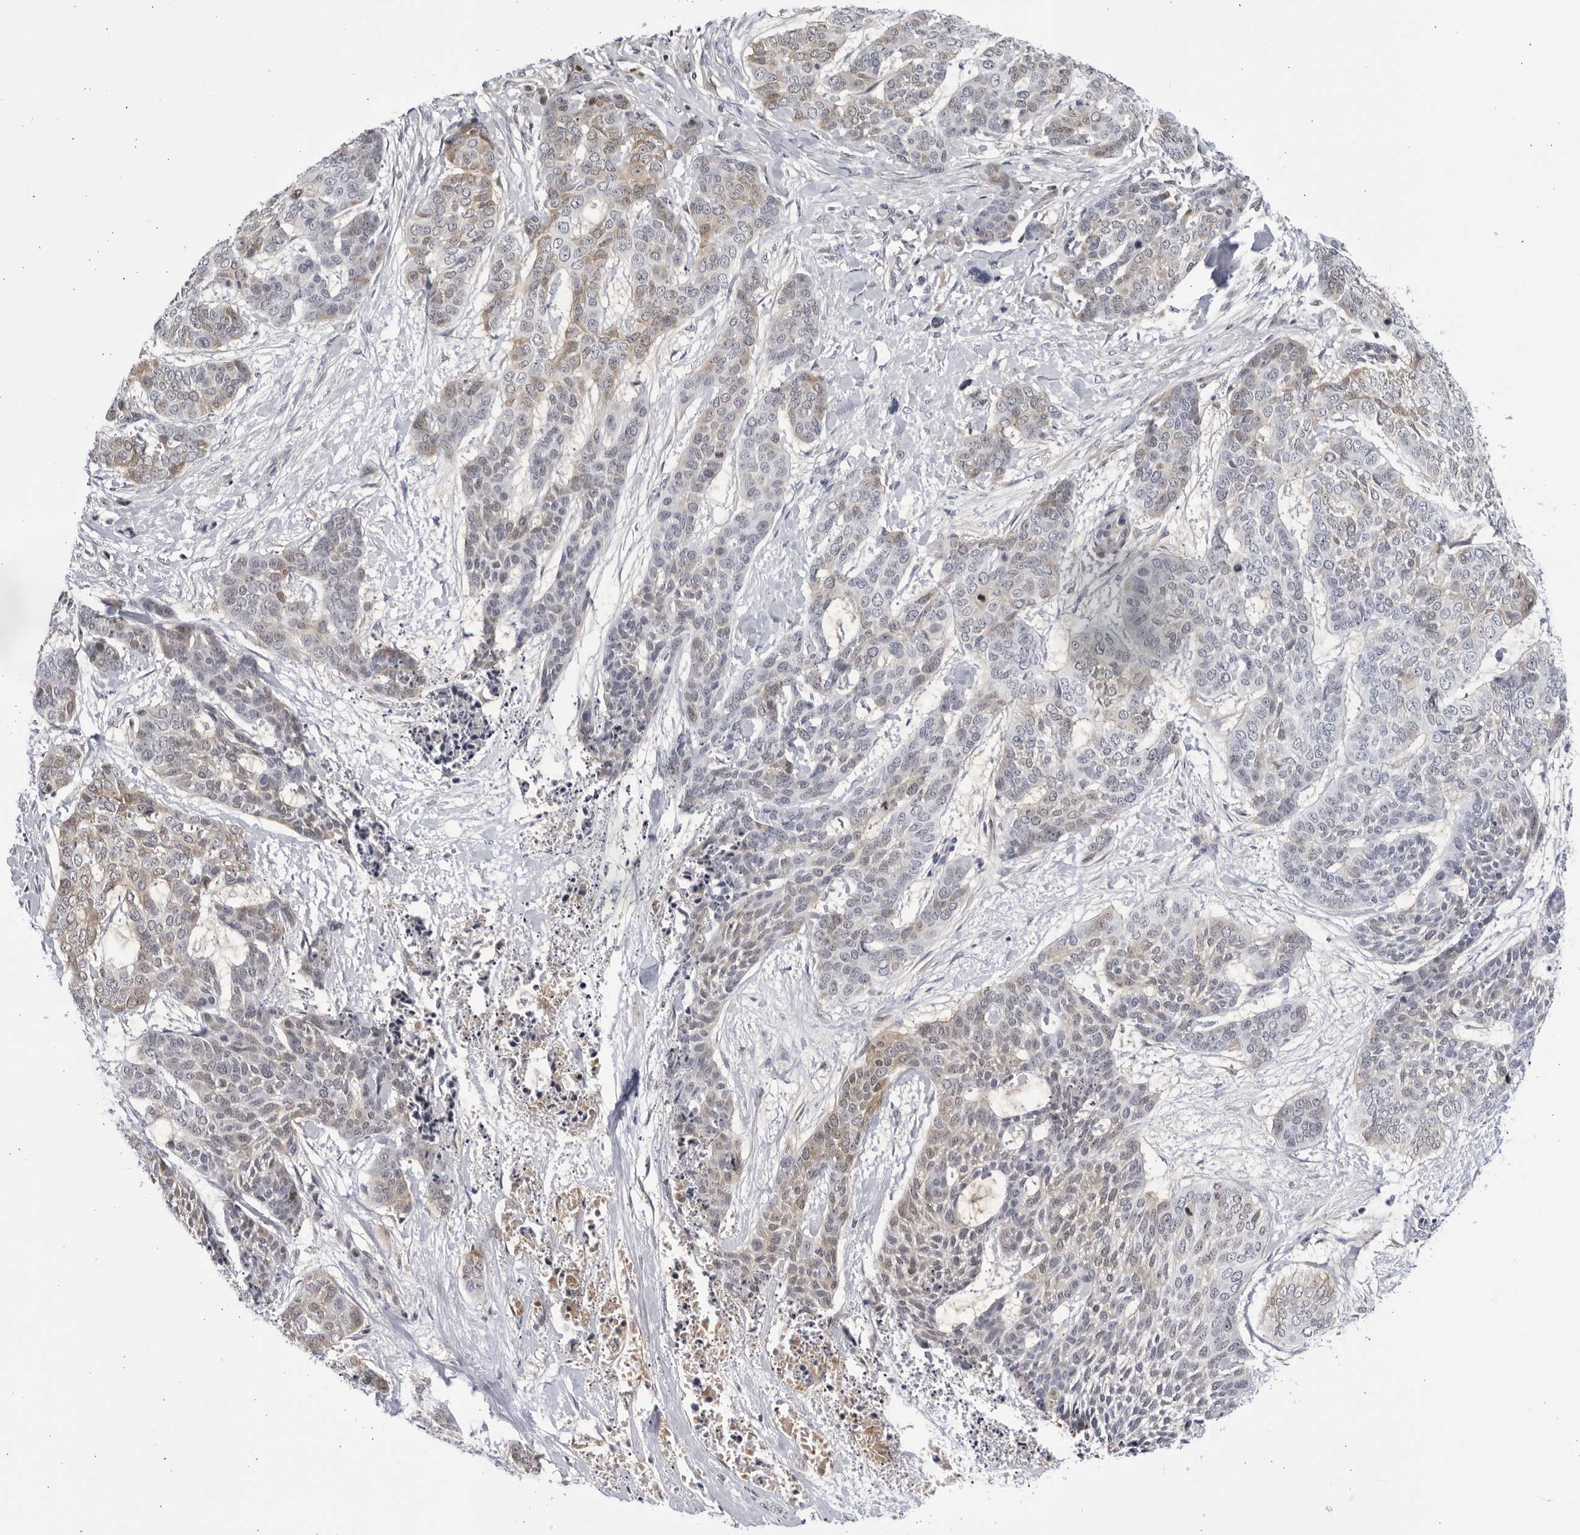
{"staining": {"intensity": "weak", "quantity": "25%-75%", "location": "cytoplasmic/membranous,nuclear"}, "tissue": "skin cancer", "cell_type": "Tumor cells", "image_type": "cancer", "snomed": [{"axis": "morphology", "description": "Basal cell carcinoma"}, {"axis": "topography", "description": "Skin"}], "caption": "This is a photomicrograph of IHC staining of skin basal cell carcinoma, which shows weak expression in the cytoplasmic/membranous and nuclear of tumor cells.", "gene": "CNBD1", "patient": {"sex": "female", "age": 64}}